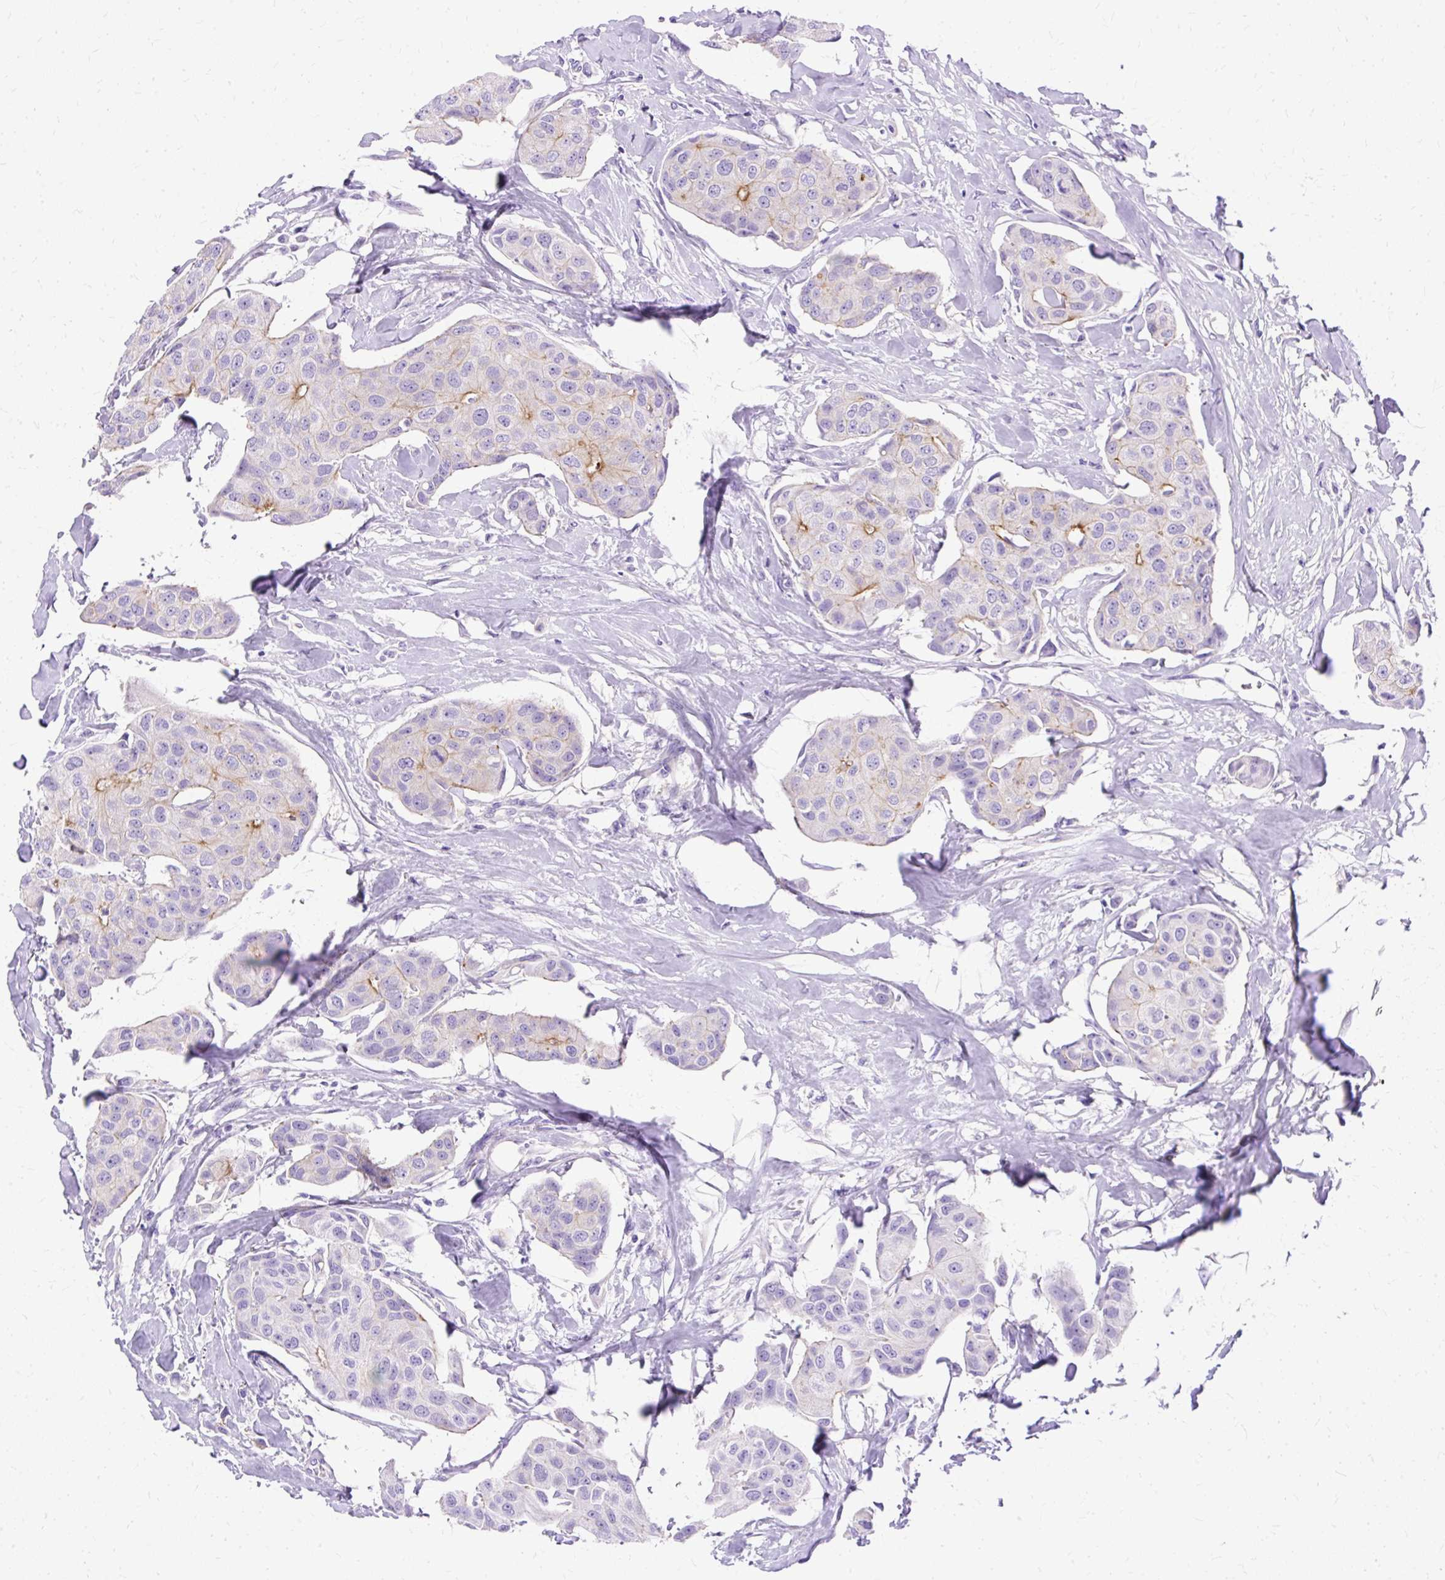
{"staining": {"intensity": "weak", "quantity": "<25%", "location": "cytoplasmic/membranous"}, "tissue": "breast cancer", "cell_type": "Tumor cells", "image_type": "cancer", "snomed": [{"axis": "morphology", "description": "Duct carcinoma"}, {"axis": "topography", "description": "Breast"}, {"axis": "topography", "description": "Lymph node"}], "caption": "High power microscopy micrograph of an immunohistochemistry histopathology image of breast cancer, revealing no significant expression in tumor cells. Nuclei are stained in blue.", "gene": "MYO6", "patient": {"sex": "female", "age": 80}}